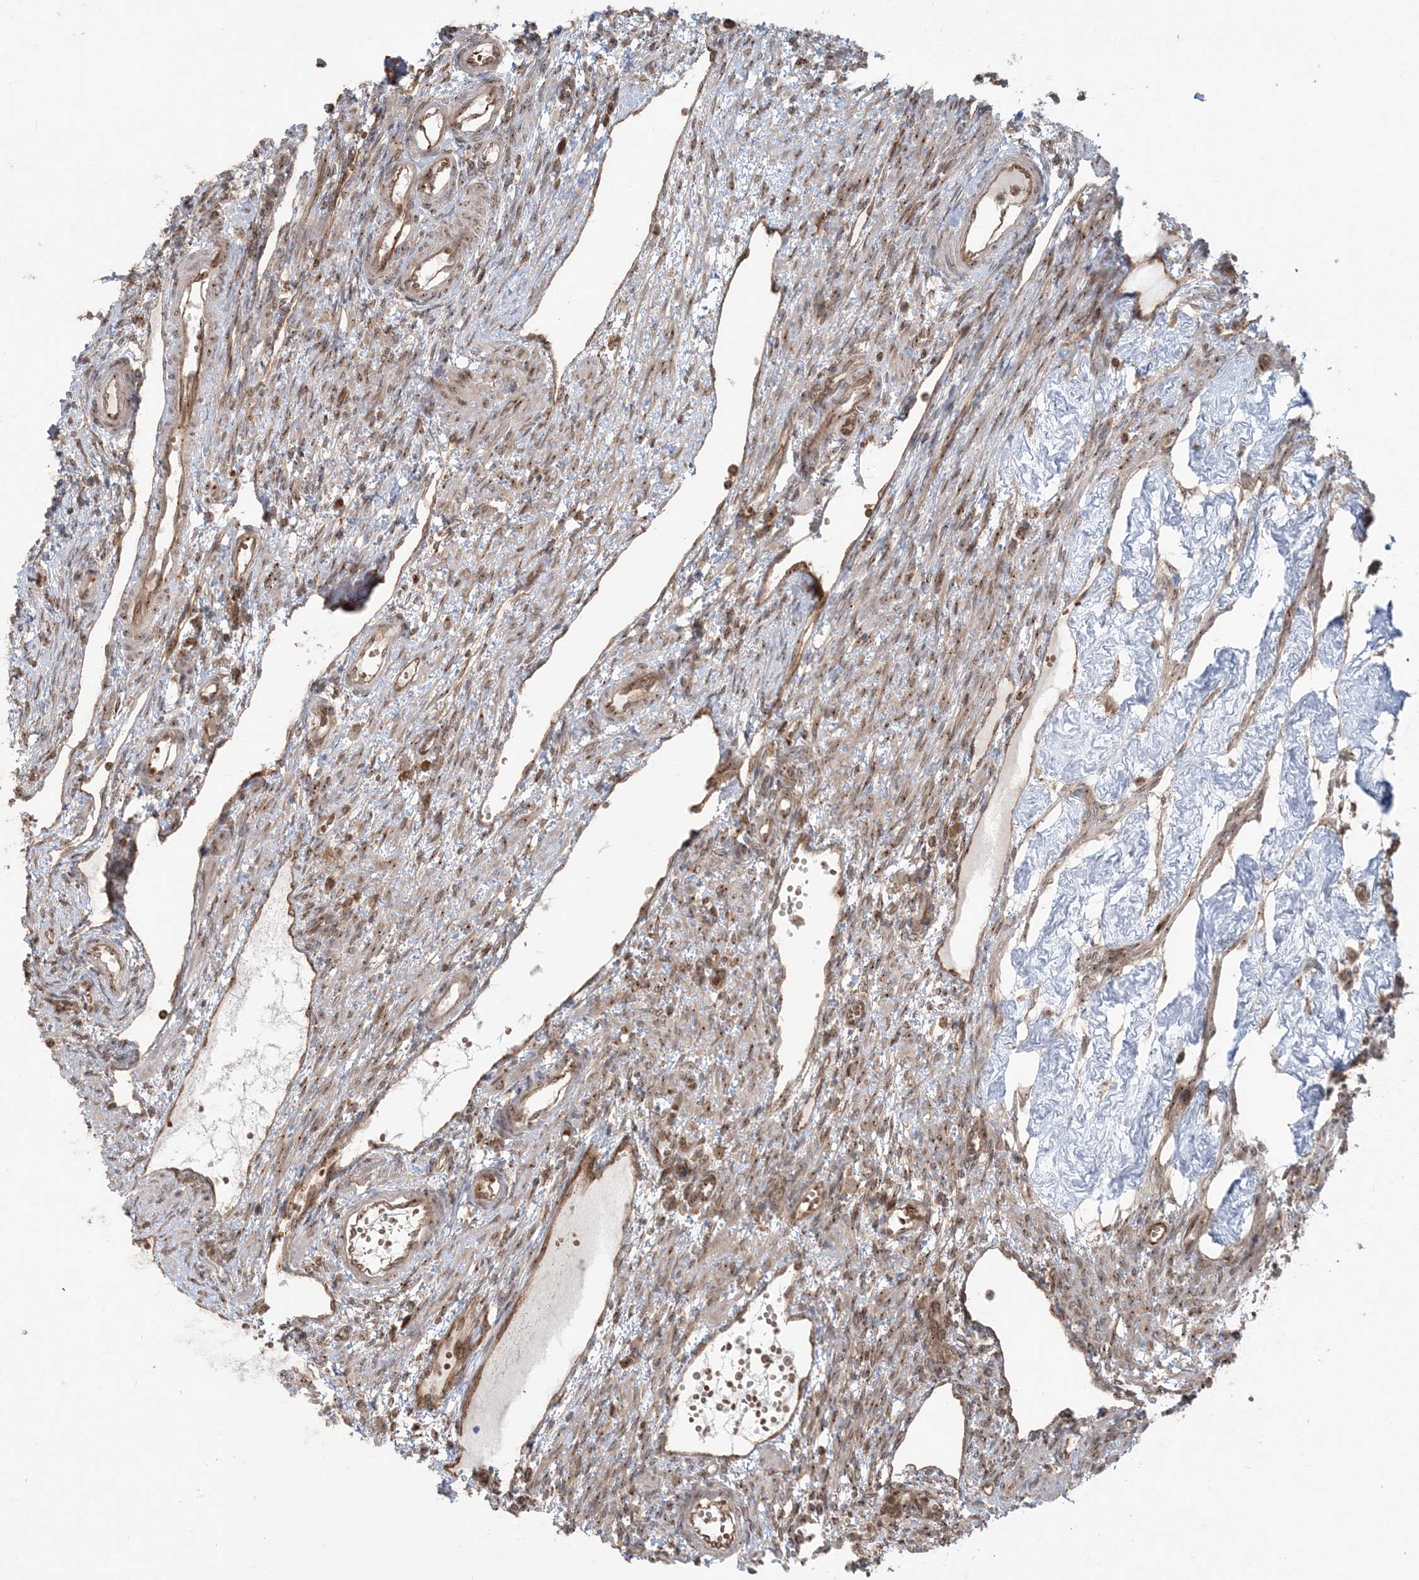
{"staining": {"intensity": "moderate", "quantity": ">75%", "location": "cytoplasmic/membranous"}, "tissue": "ovary", "cell_type": "Ovarian stroma cells", "image_type": "normal", "snomed": [{"axis": "morphology", "description": "Normal tissue, NOS"}, {"axis": "morphology", "description": "Cyst, NOS"}, {"axis": "topography", "description": "Ovary"}], "caption": "High-magnification brightfield microscopy of unremarkable ovary stained with DAB (3,3'-diaminobenzidine) (brown) and counterstained with hematoxylin (blue). ovarian stroma cells exhibit moderate cytoplasmic/membranous expression is identified in about>75% of cells. Nuclei are stained in blue.", "gene": "DDX19B", "patient": {"sex": "female", "age": 33}}